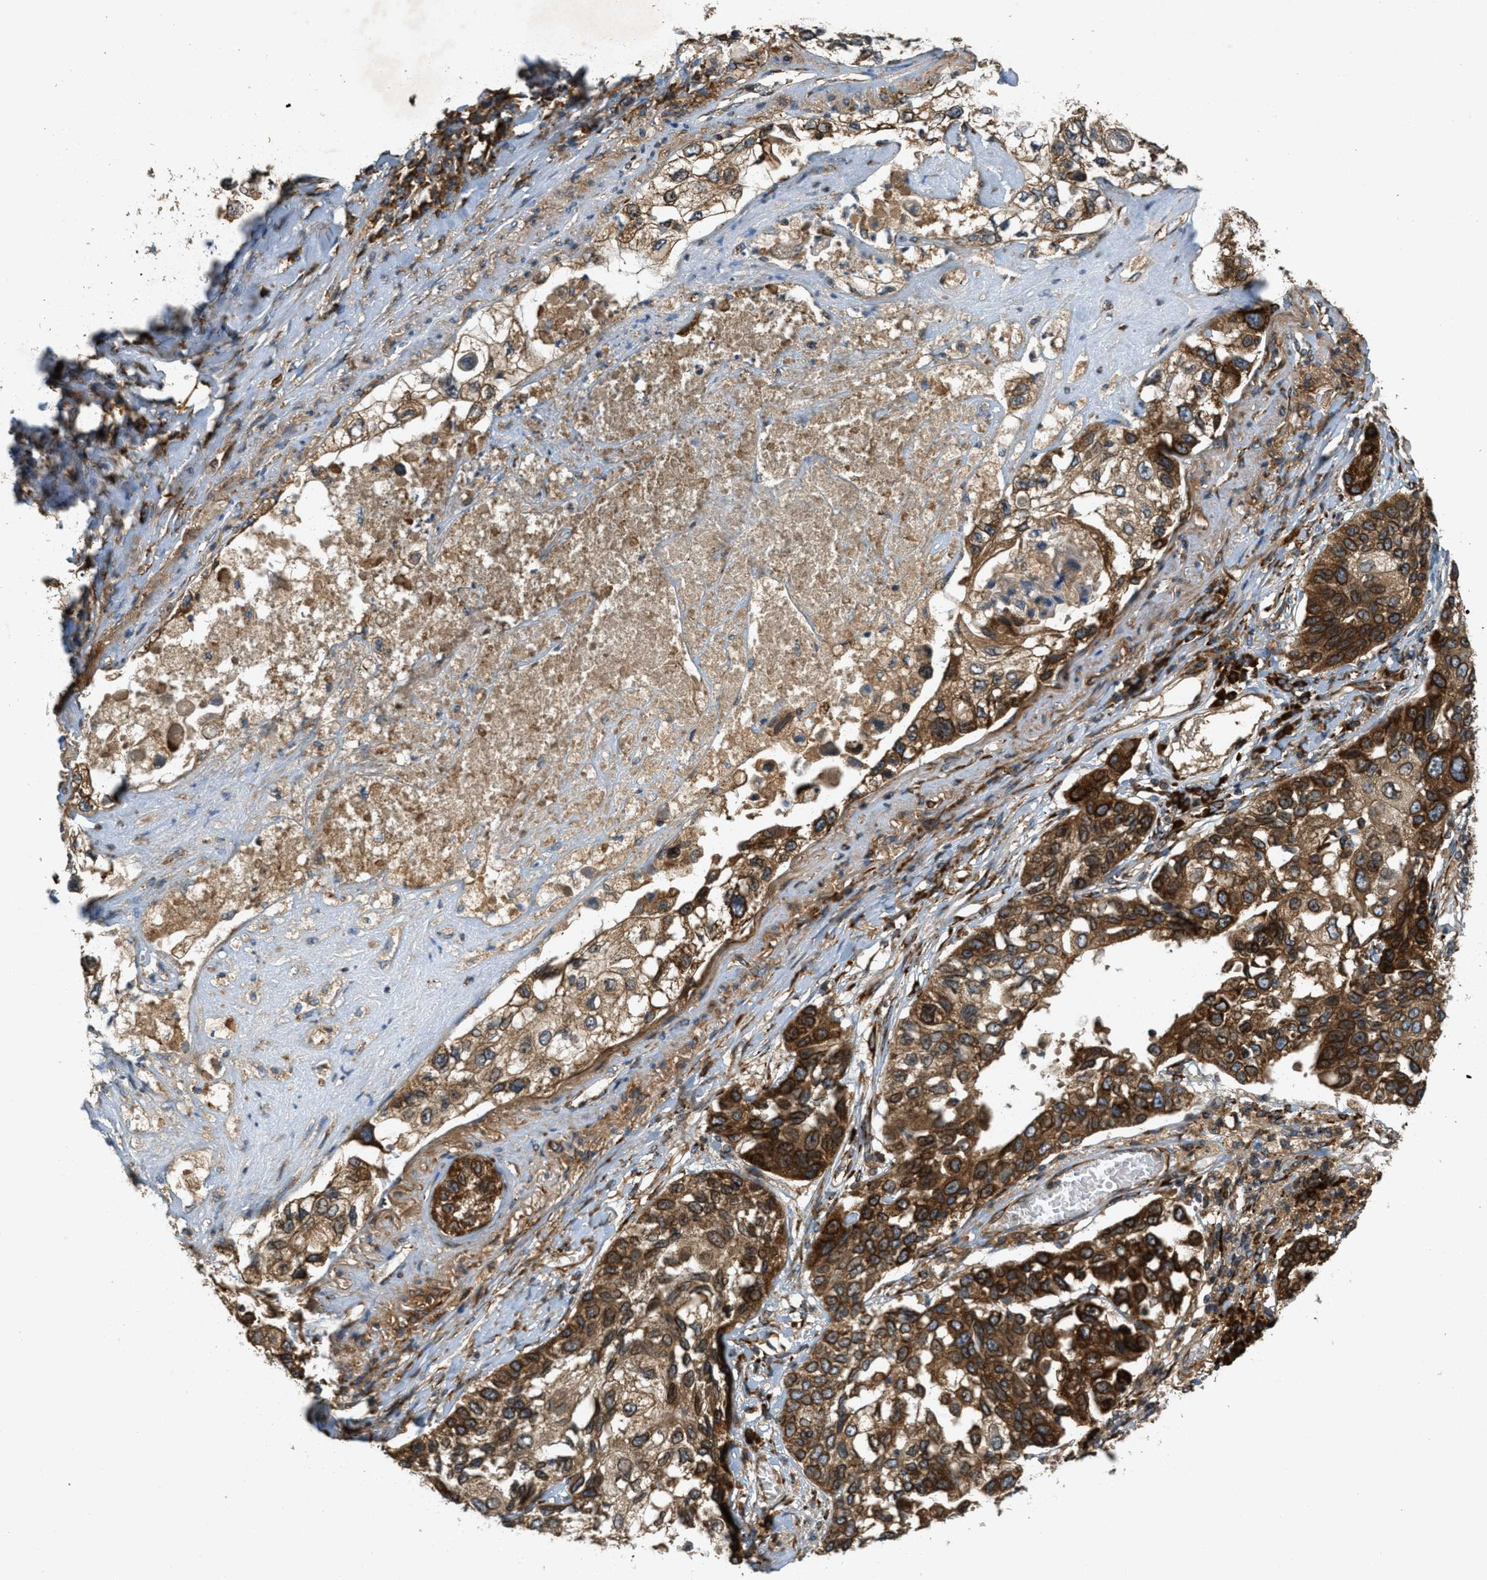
{"staining": {"intensity": "strong", "quantity": ">75%", "location": "cytoplasmic/membranous"}, "tissue": "lung cancer", "cell_type": "Tumor cells", "image_type": "cancer", "snomed": [{"axis": "morphology", "description": "Squamous cell carcinoma, NOS"}, {"axis": "topography", "description": "Lung"}], "caption": "Immunohistochemical staining of lung cancer exhibits high levels of strong cytoplasmic/membranous protein positivity in about >75% of tumor cells.", "gene": "PCDH18", "patient": {"sex": "male", "age": 71}}